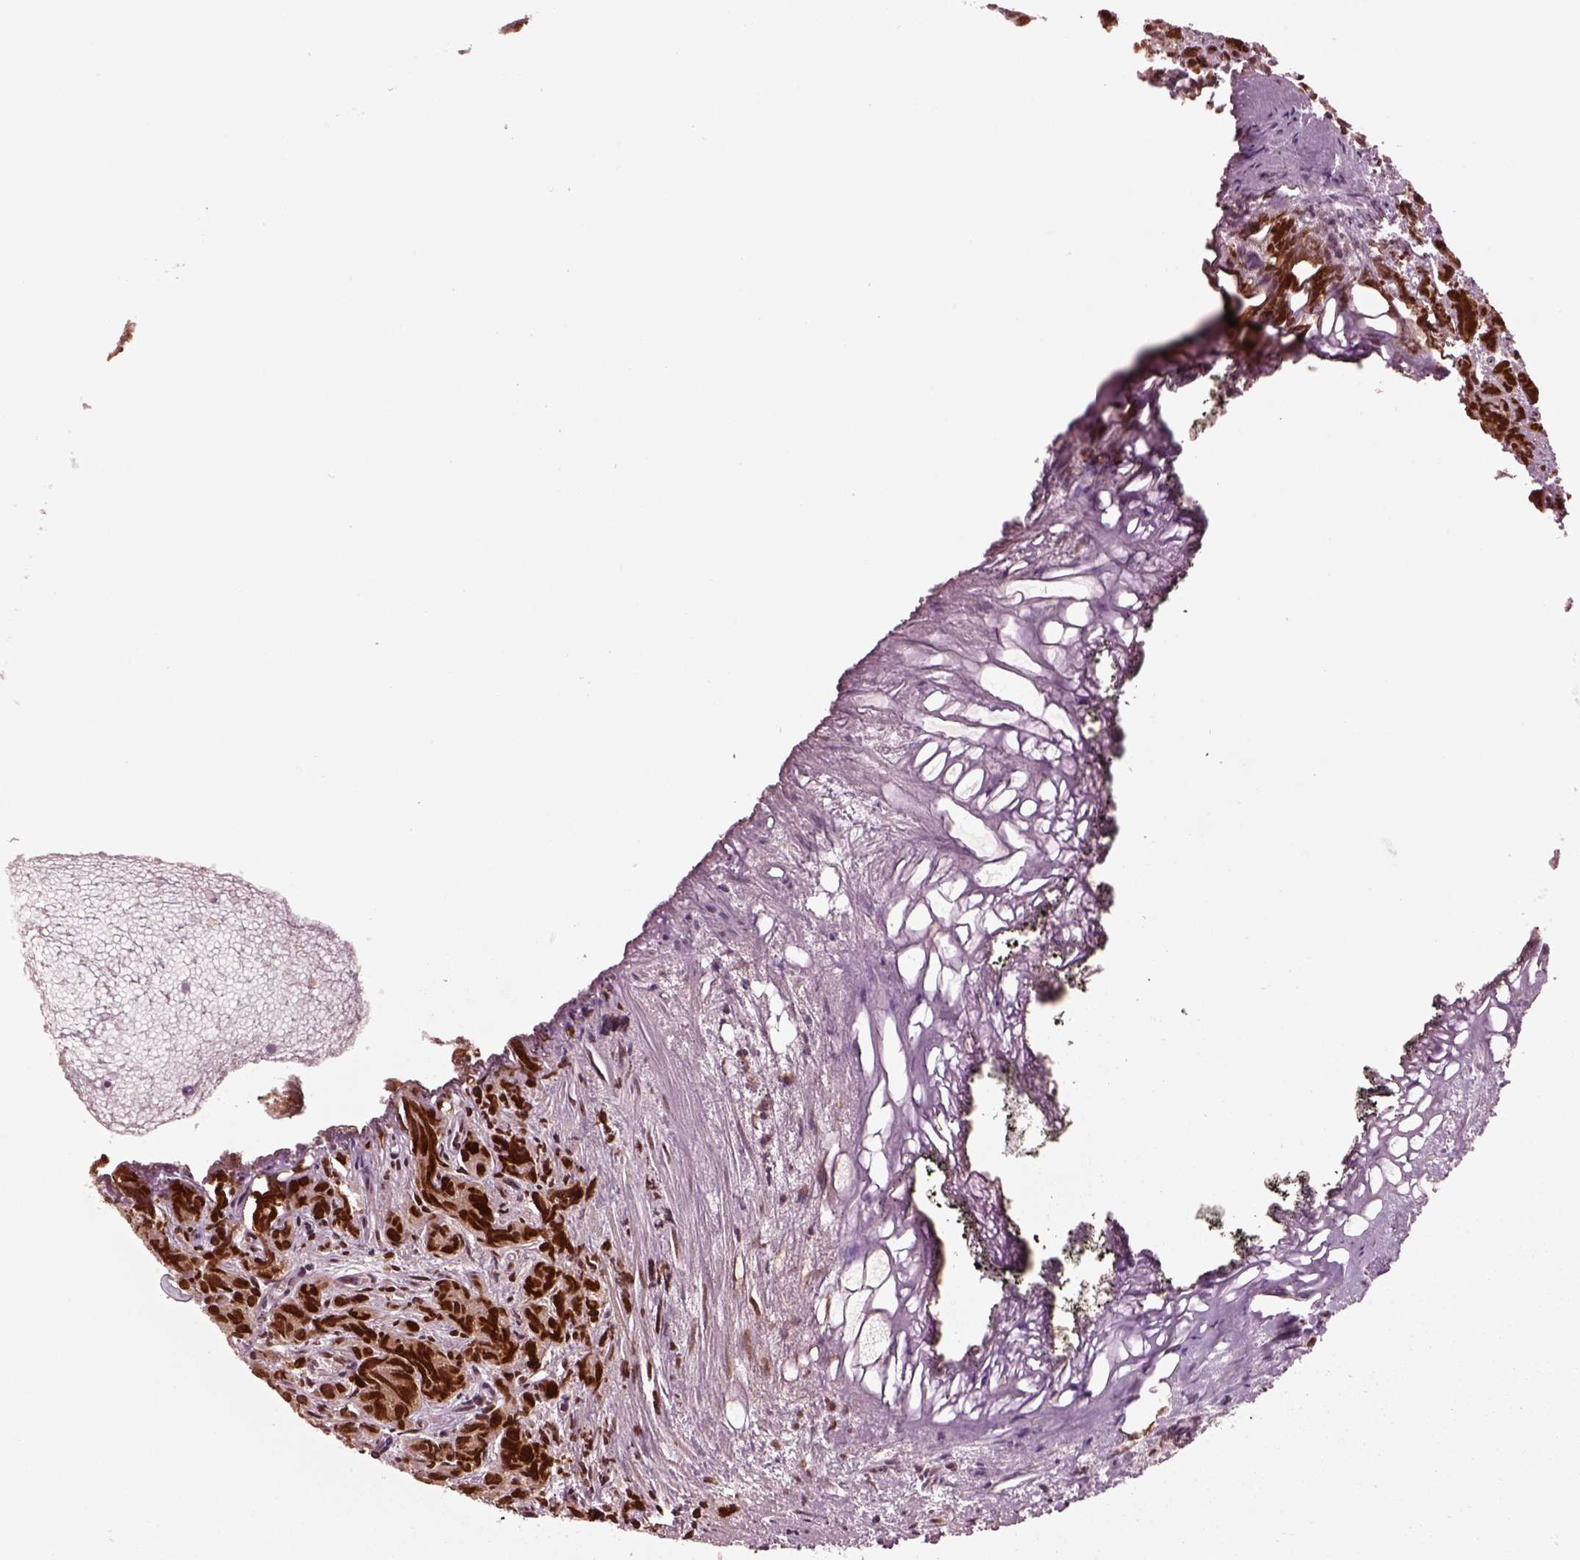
{"staining": {"intensity": "strong", "quantity": ">75%", "location": "nuclear"}, "tissue": "prostate cancer", "cell_type": "Tumor cells", "image_type": "cancer", "snomed": [{"axis": "morphology", "description": "Adenocarcinoma, High grade"}, {"axis": "topography", "description": "Prostate"}], "caption": "This histopathology image reveals immunohistochemistry (IHC) staining of human prostate cancer, with high strong nuclear positivity in about >75% of tumor cells.", "gene": "SOX9", "patient": {"sex": "male", "age": 77}}